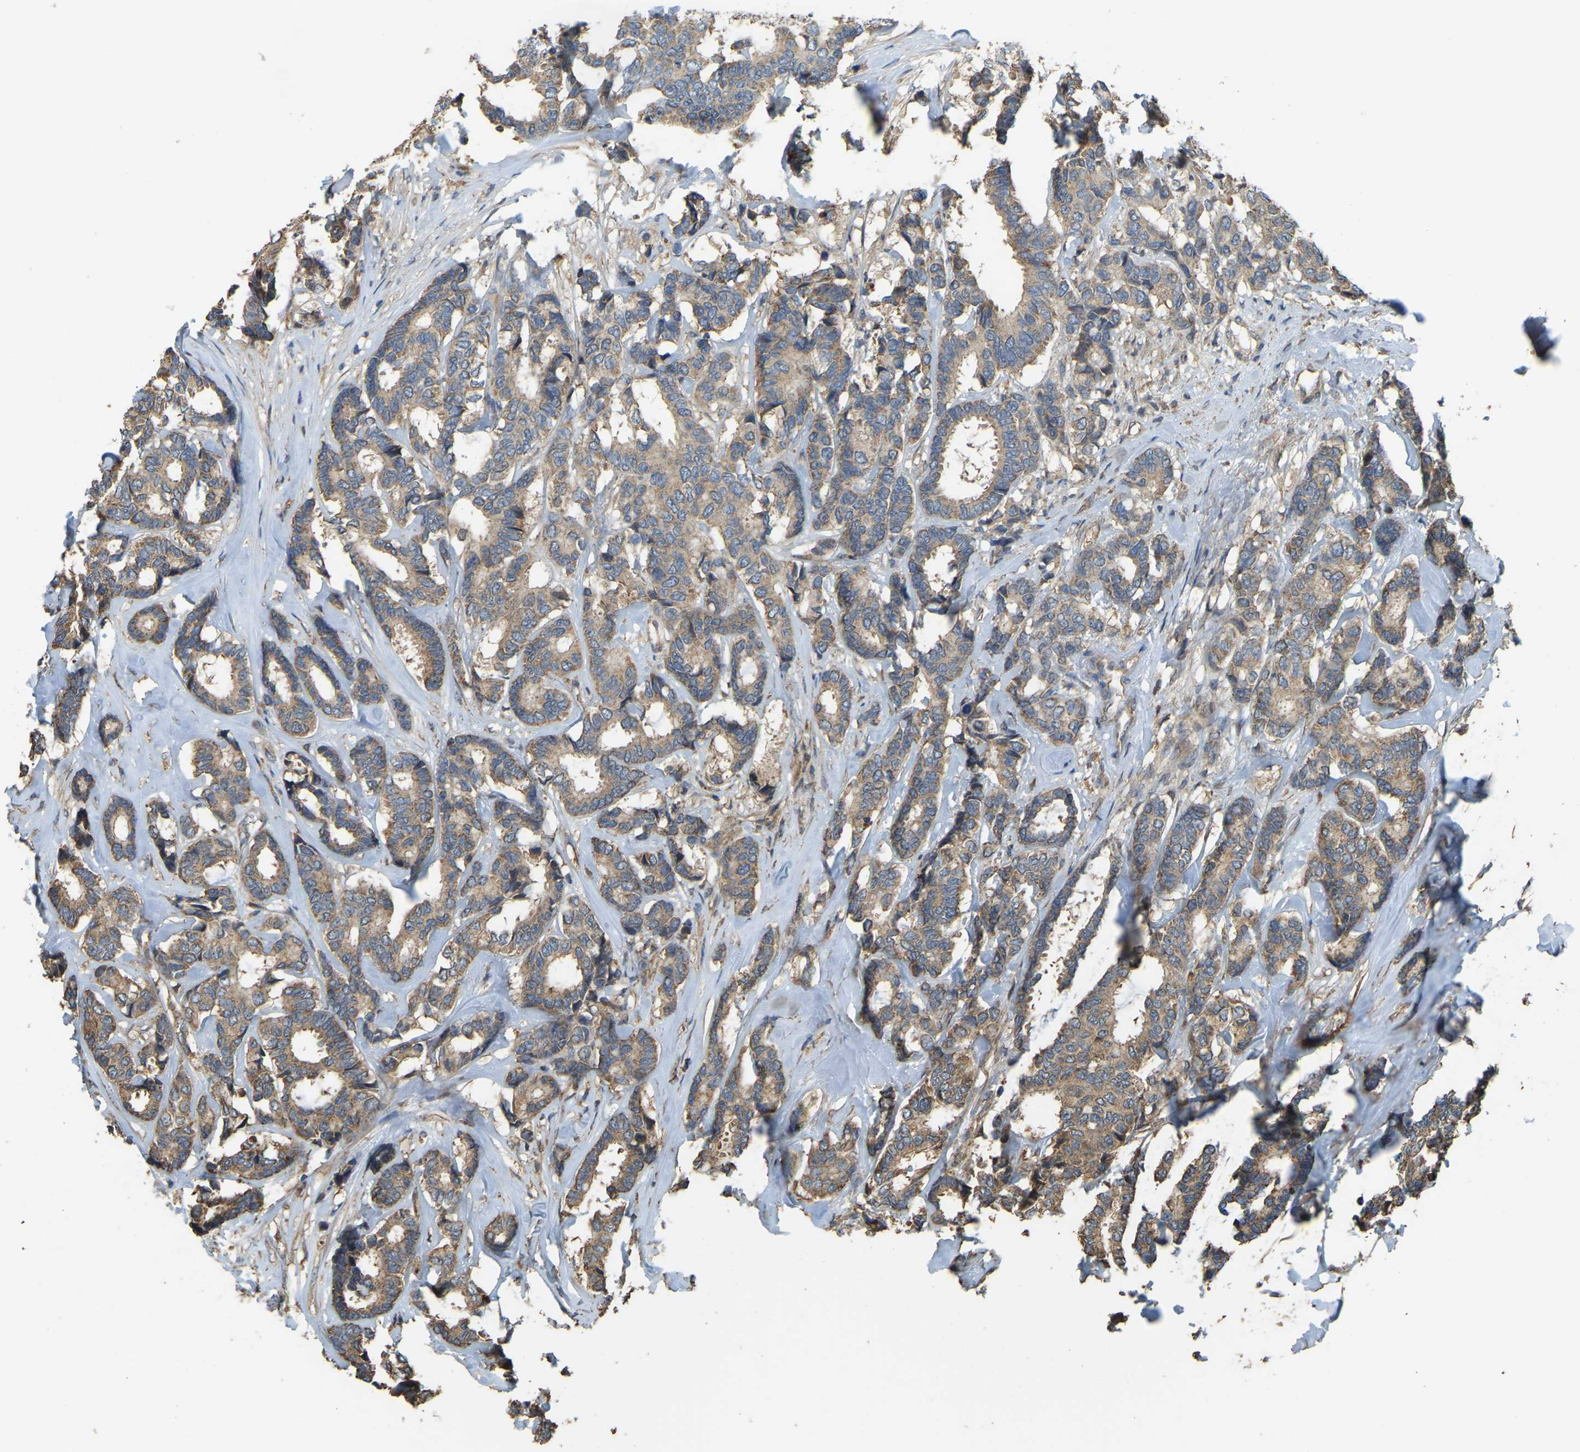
{"staining": {"intensity": "moderate", "quantity": ">75%", "location": "cytoplasmic/membranous"}, "tissue": "breast cancer", "cell_type": "Tumor cells", "image_type": "cancer", "snomed": [{"axis": "morphology", "description": "Duct carcinoma"}, {"axis": "topography", "description": "Breast"}], "caption": "Tumor cells display medium levels of moderate cytoplasmic/membranous positivity in about >75% of cells in breast cancer. (brown staining indicates protein expression, while blue staining denotes nuclei).", "gene": "GNG2", "patient": {"sex": "female", "age": 87}}